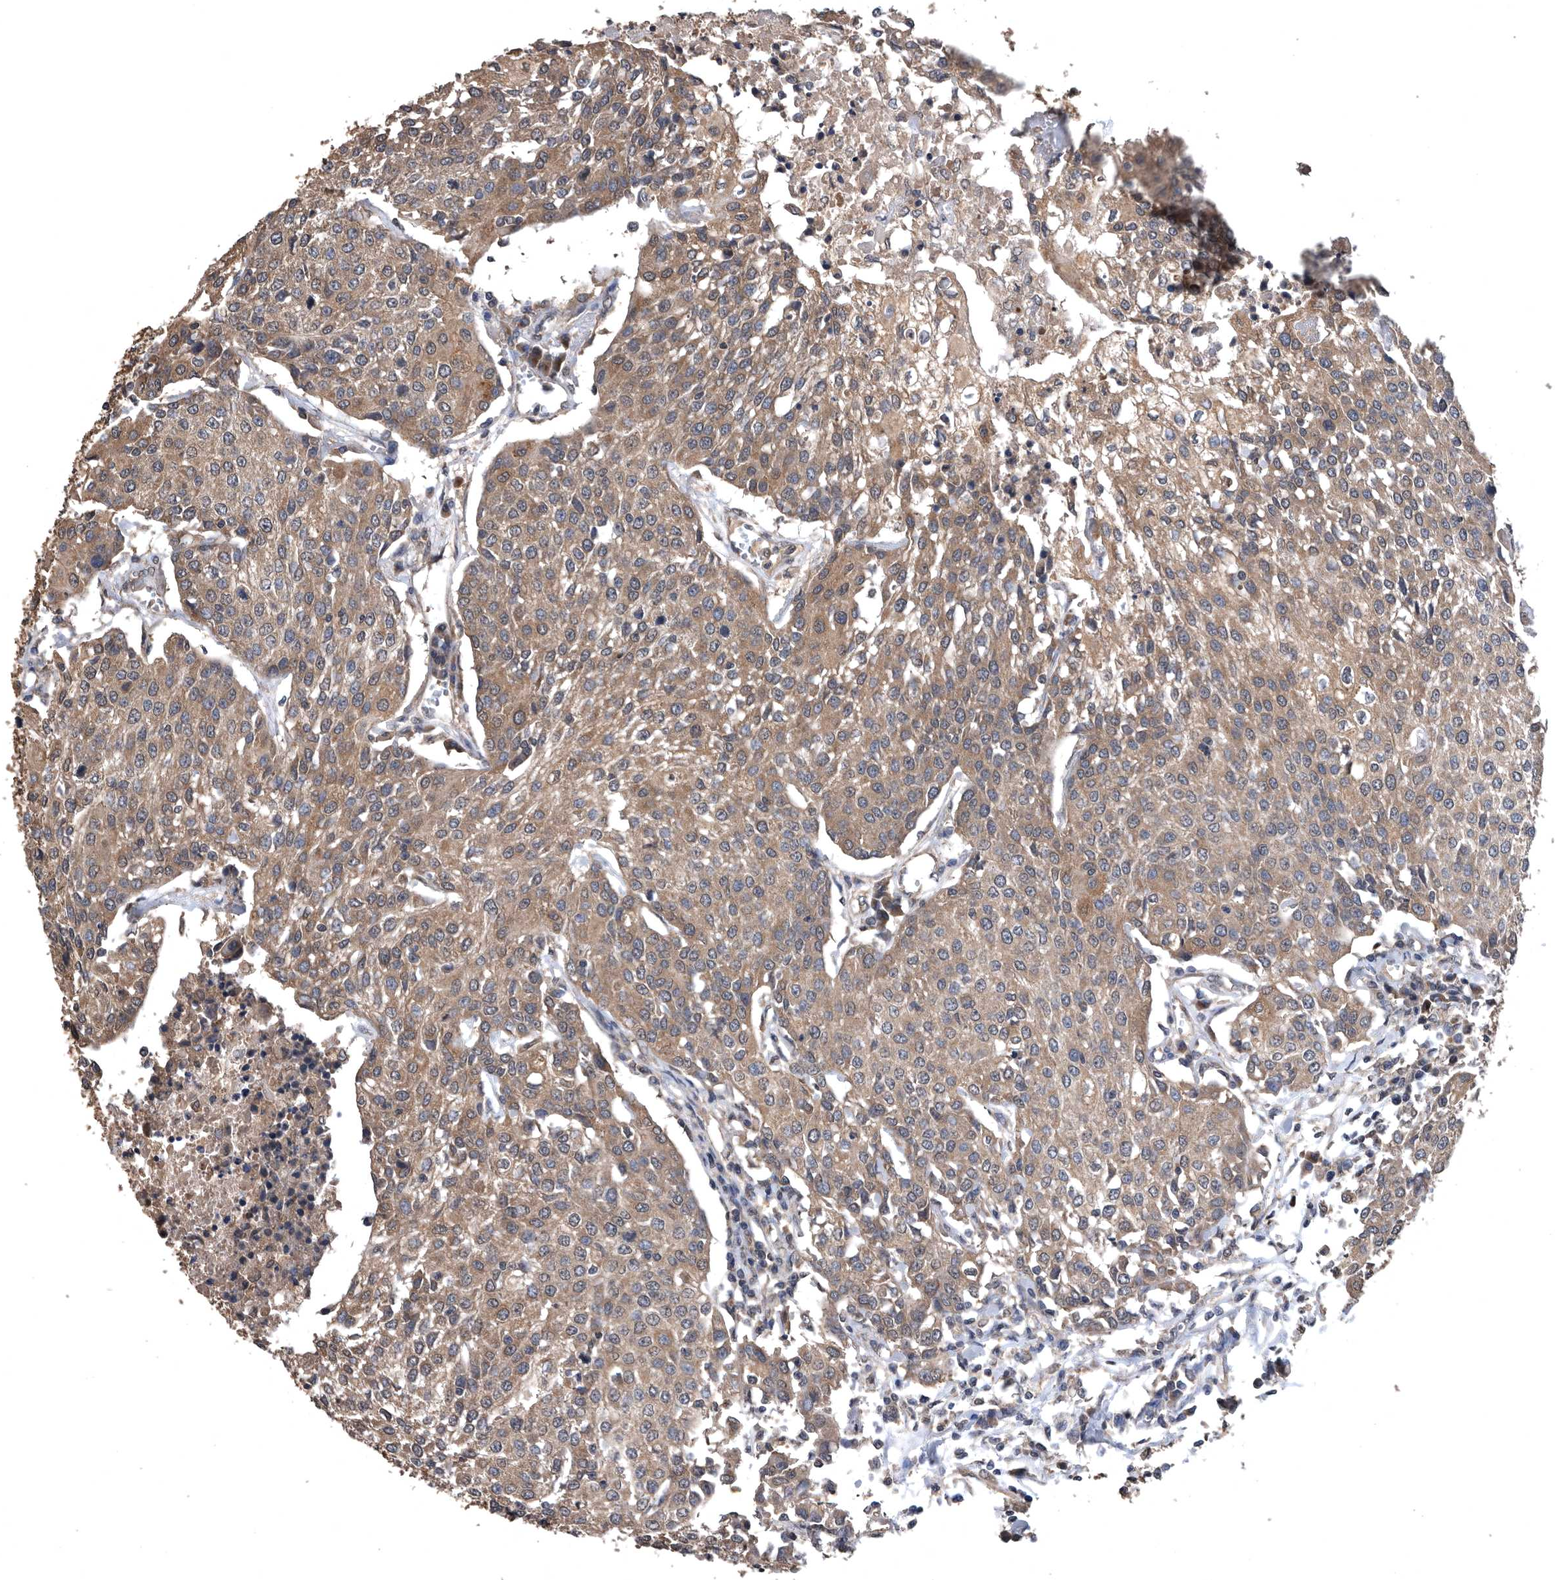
{"staining": {"intensity": "moderate", "quantity": ">75%", "location": "cytoplasmic/membranous"}, "tissue": "urothelial cancer", "cell_type": "Tumor cells", "image_type": "cancer", "snomed": [{"axis": "morphology", "description": "Urothelial carcinoma, High grade"}, {"axis": "topography", "description": "Urinary bladder"}], "caption": "Immunohistochemical staining of human urothelial cancer reveals moderate cytoplasmic/membranous protein positivity in about >75% of tumor cells.", "gene": "NRBP1", "patient": {"sex": "female", "age": 85}}